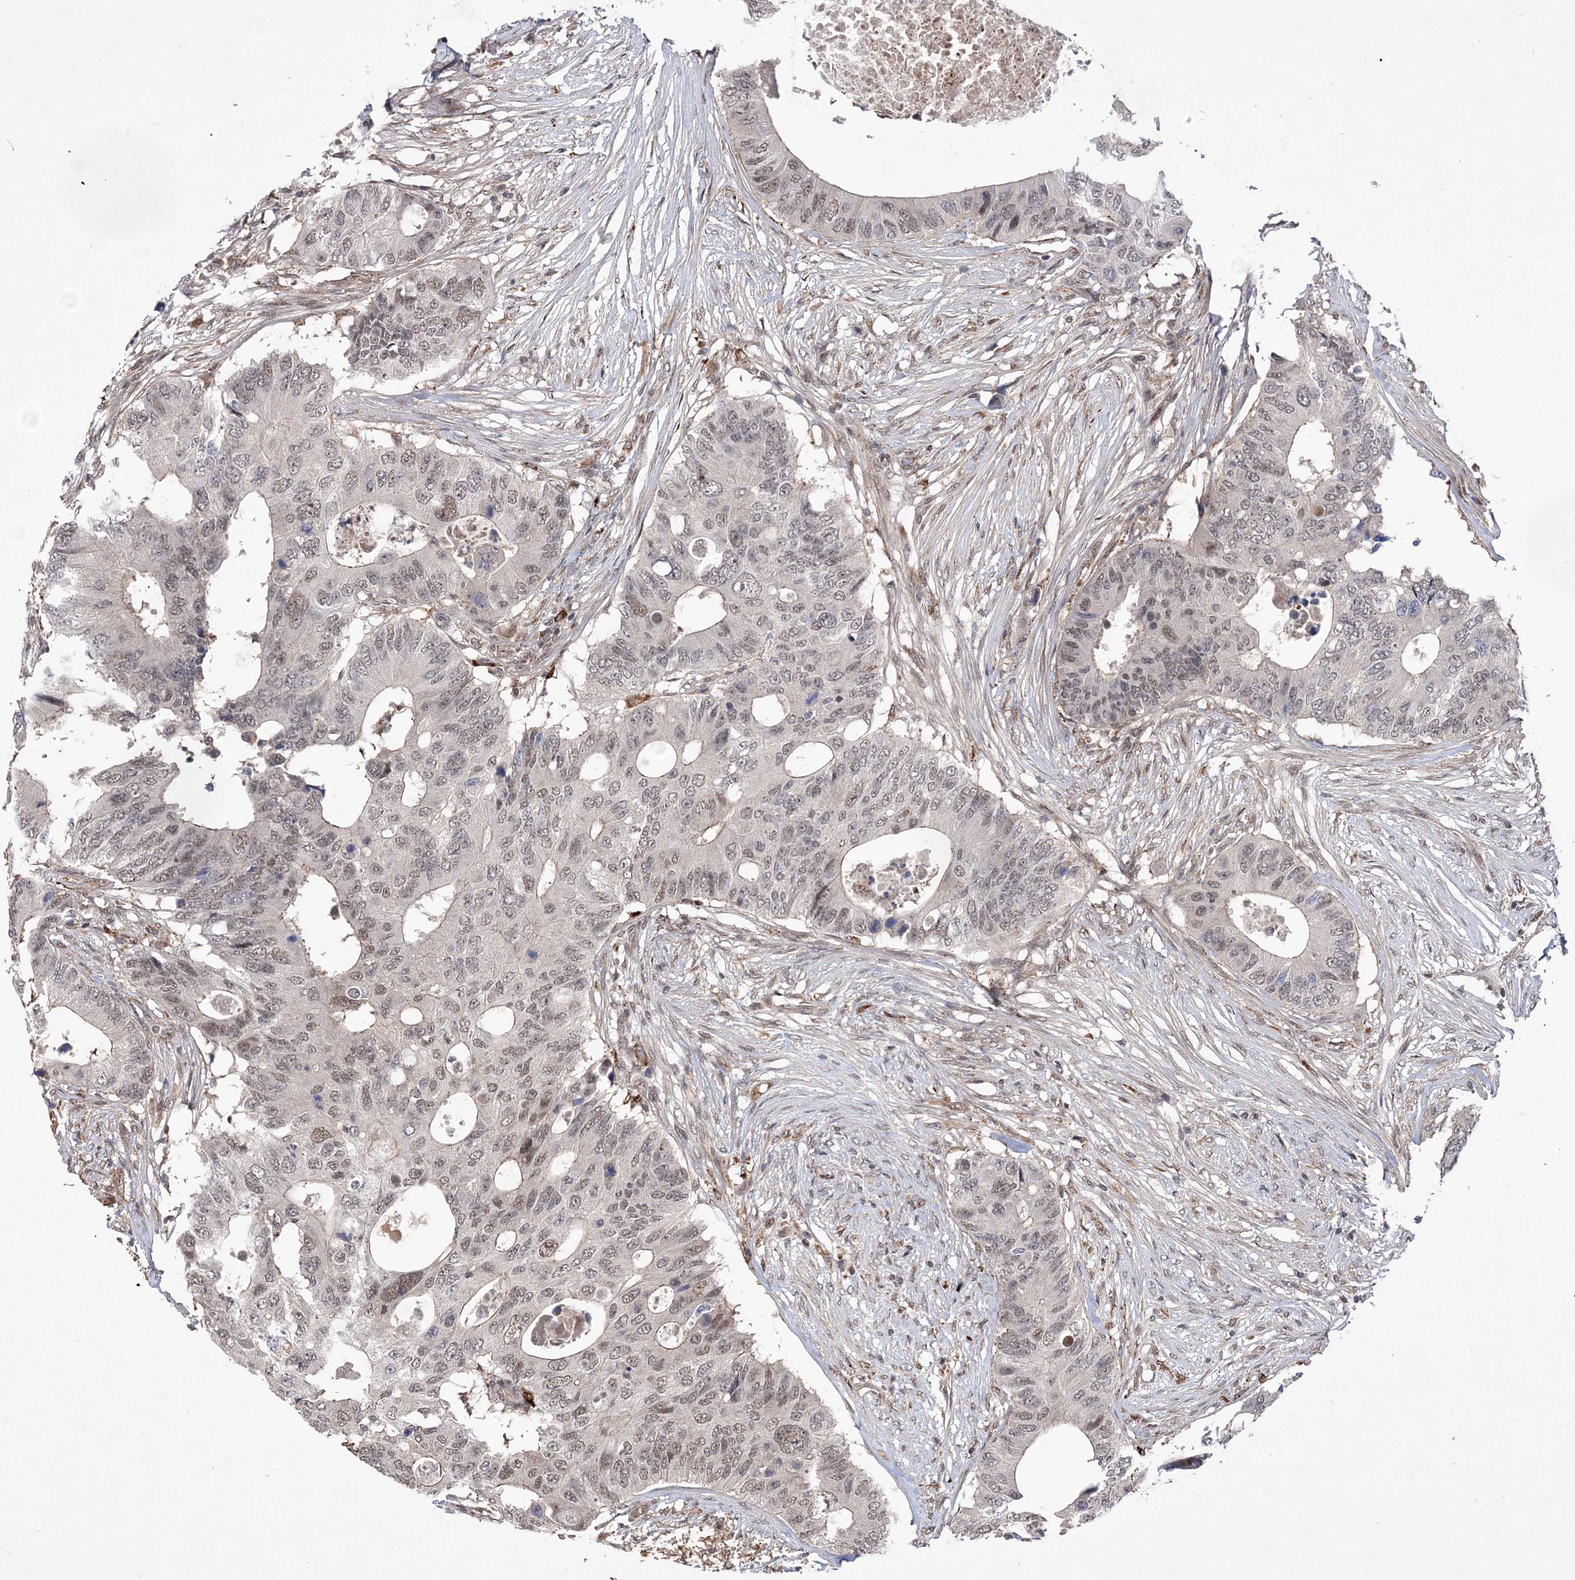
{"staining": {"intensity": "weak", "quantity": ">75%", "location": "nuclear"}, "tissue": "colorectal cancer", "cell_type": "Tumor cells", "image_type": "cancer", "snomed": [{"axis": "morphology", "description": "Adenocarcinoma, NOS"}, {"axis": "topography", "description": "Colon"}], "caption": "Protein analysis of colorectal cancer tissue shows weak nuclear positivity in about >75% of tumor cells.", "gene": "BOD1L1", "patient": {"sex": "male", "age": 71}}